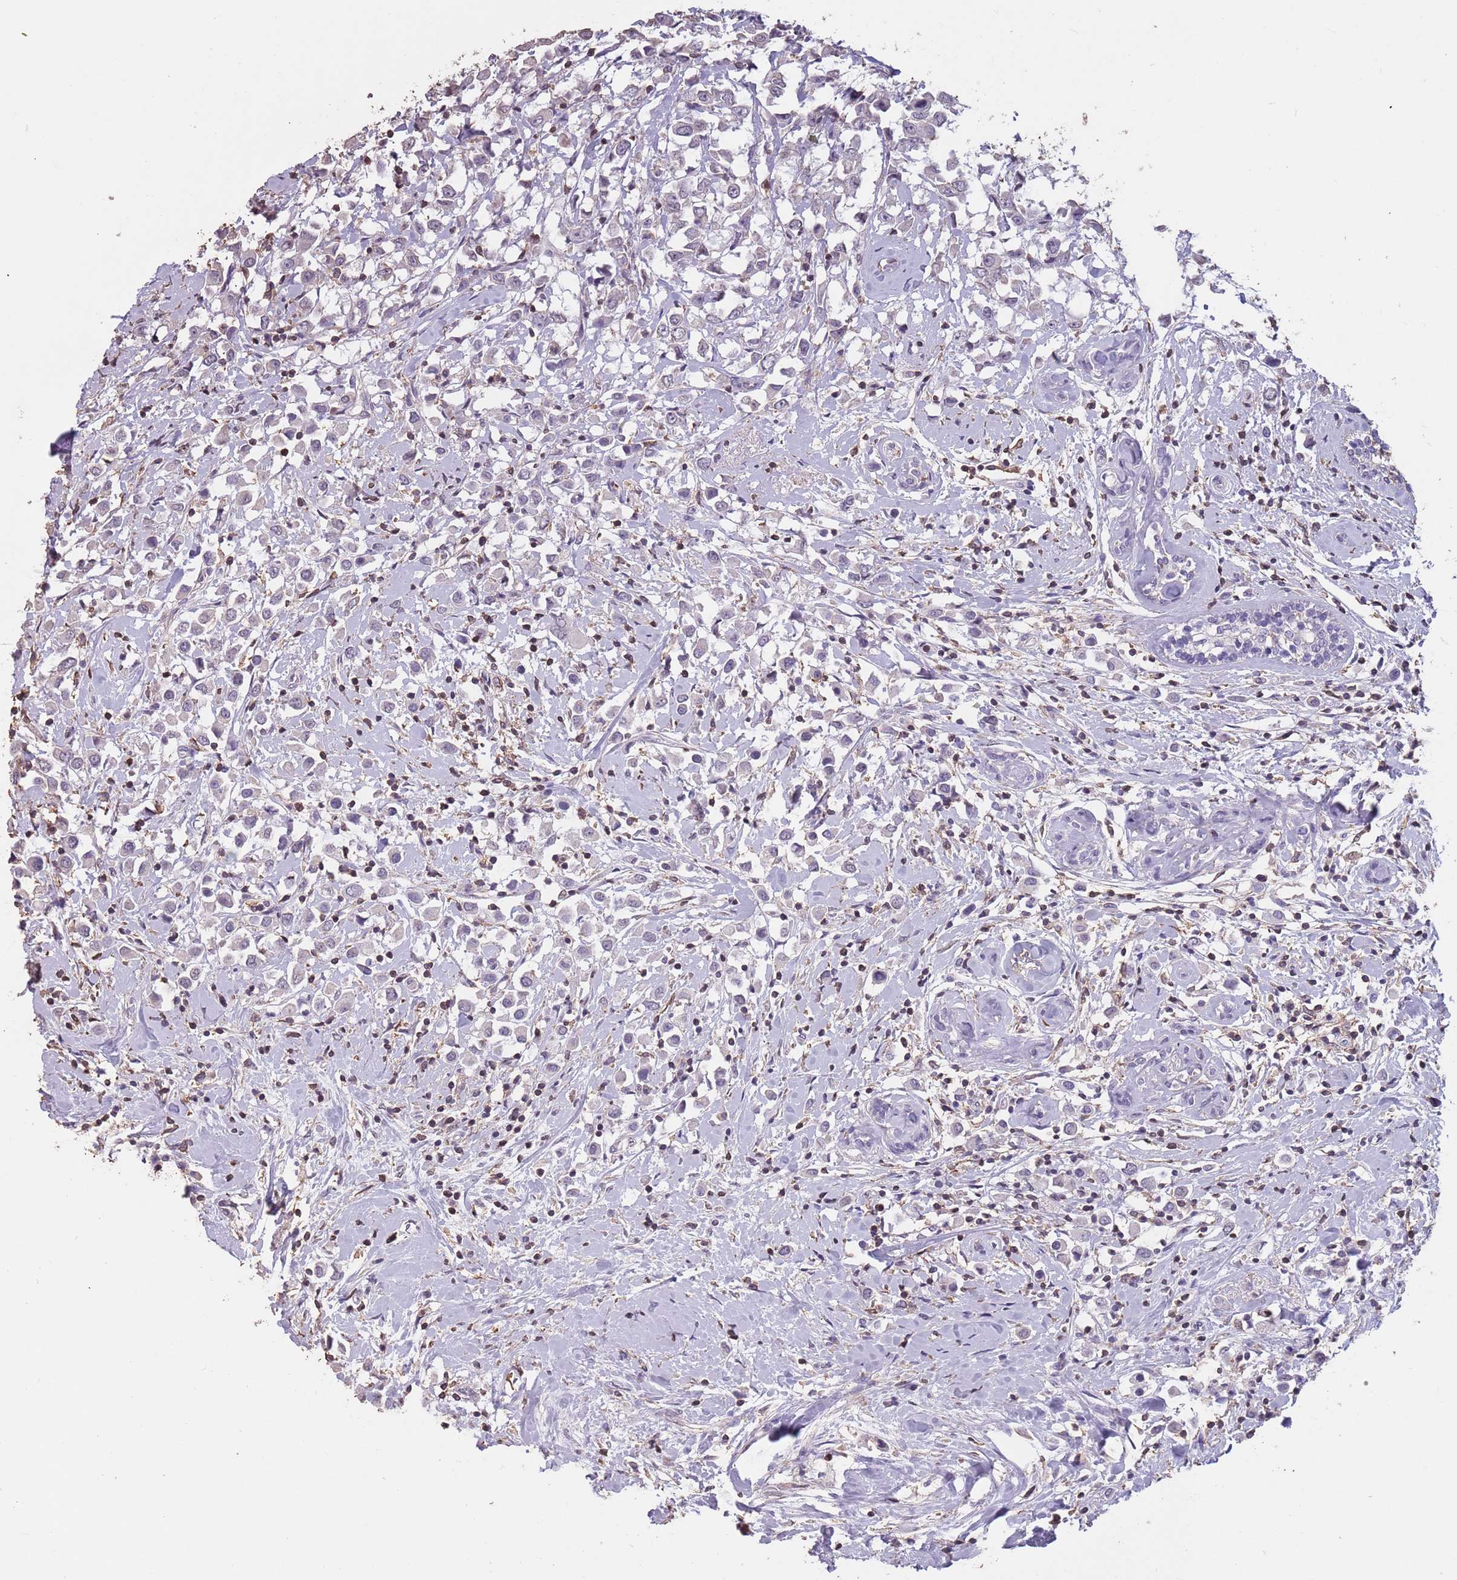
{"staining": {"intensity": "negative", "quantity": "none", "location": "none"}, "tissue": "breast cancer", "cell_type": "Tumor cells", "image_type": "cancer", "snomed": [{"axis": "morphology", "description": "Duct carcinoma"}, {"axis": "topography", "description": "Breast"}], "caption": "Immunohistochemistry (IHC) of breast infiltrating ductal carcinoma exhibits no staining in tumor cells.", "gene": "SUN5", "patient": {"sex": "female", "age": 87}}